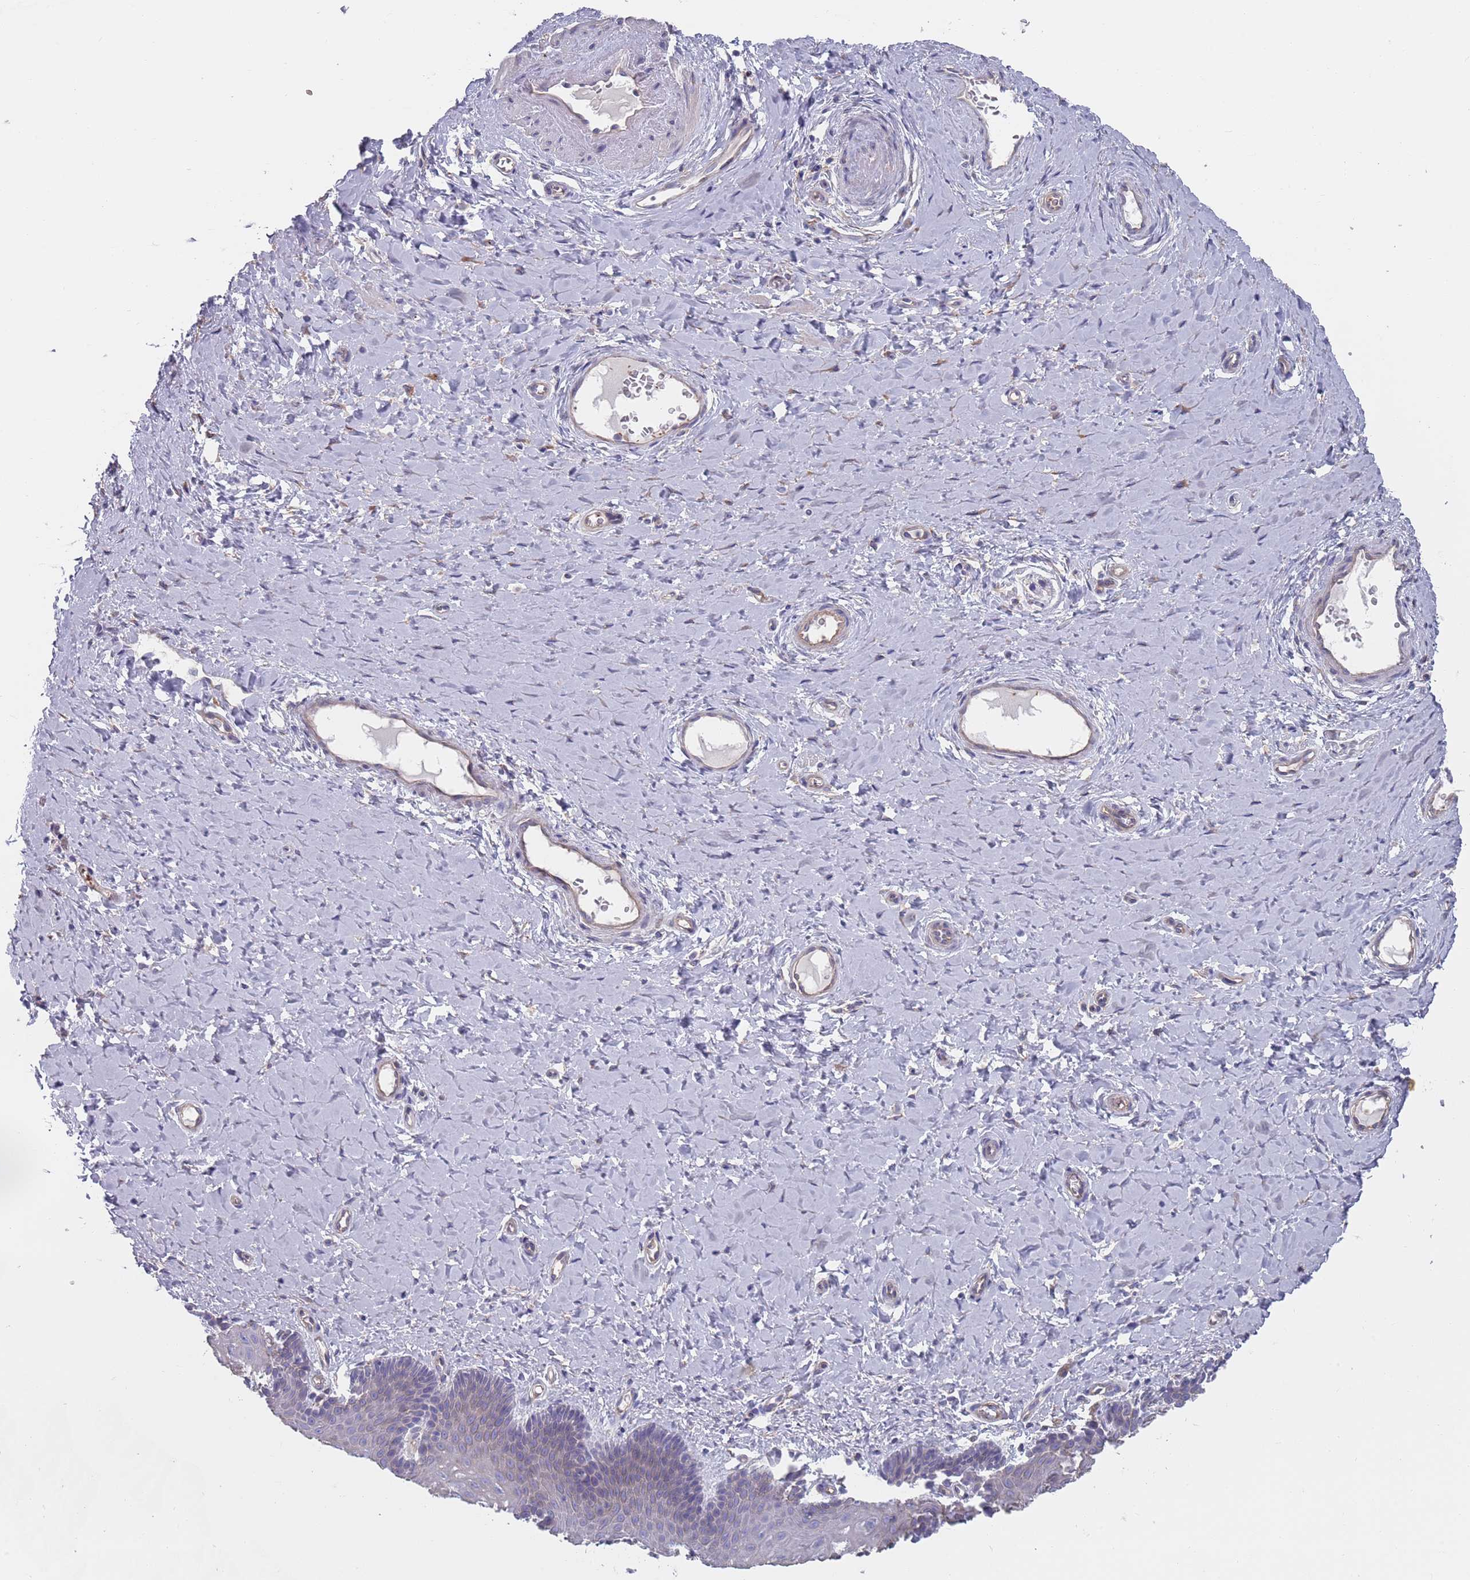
{"staining": {"intensity": "weak", "quantity": "25%-75%", "location": "cytoplasmic/membranous"}, "tissue": "vagina", "cell_type": "Squamous epithelial cells", "image_type": "normal", "snomed": [{"axis": "morphology", "description": "Normal tissue, NOS"}, {"axis": "topography", "description": "Vagina"}], "caption": "A high-resolution image shows immunohistochemistry (IHC) staining of benign vagina, which exhibits weak cytoplasmic/membranous staining in about 25%-75% of squamous epithelial cells.", "gene": "APPL2", "patient": {"sex": "female", "age": 65}}